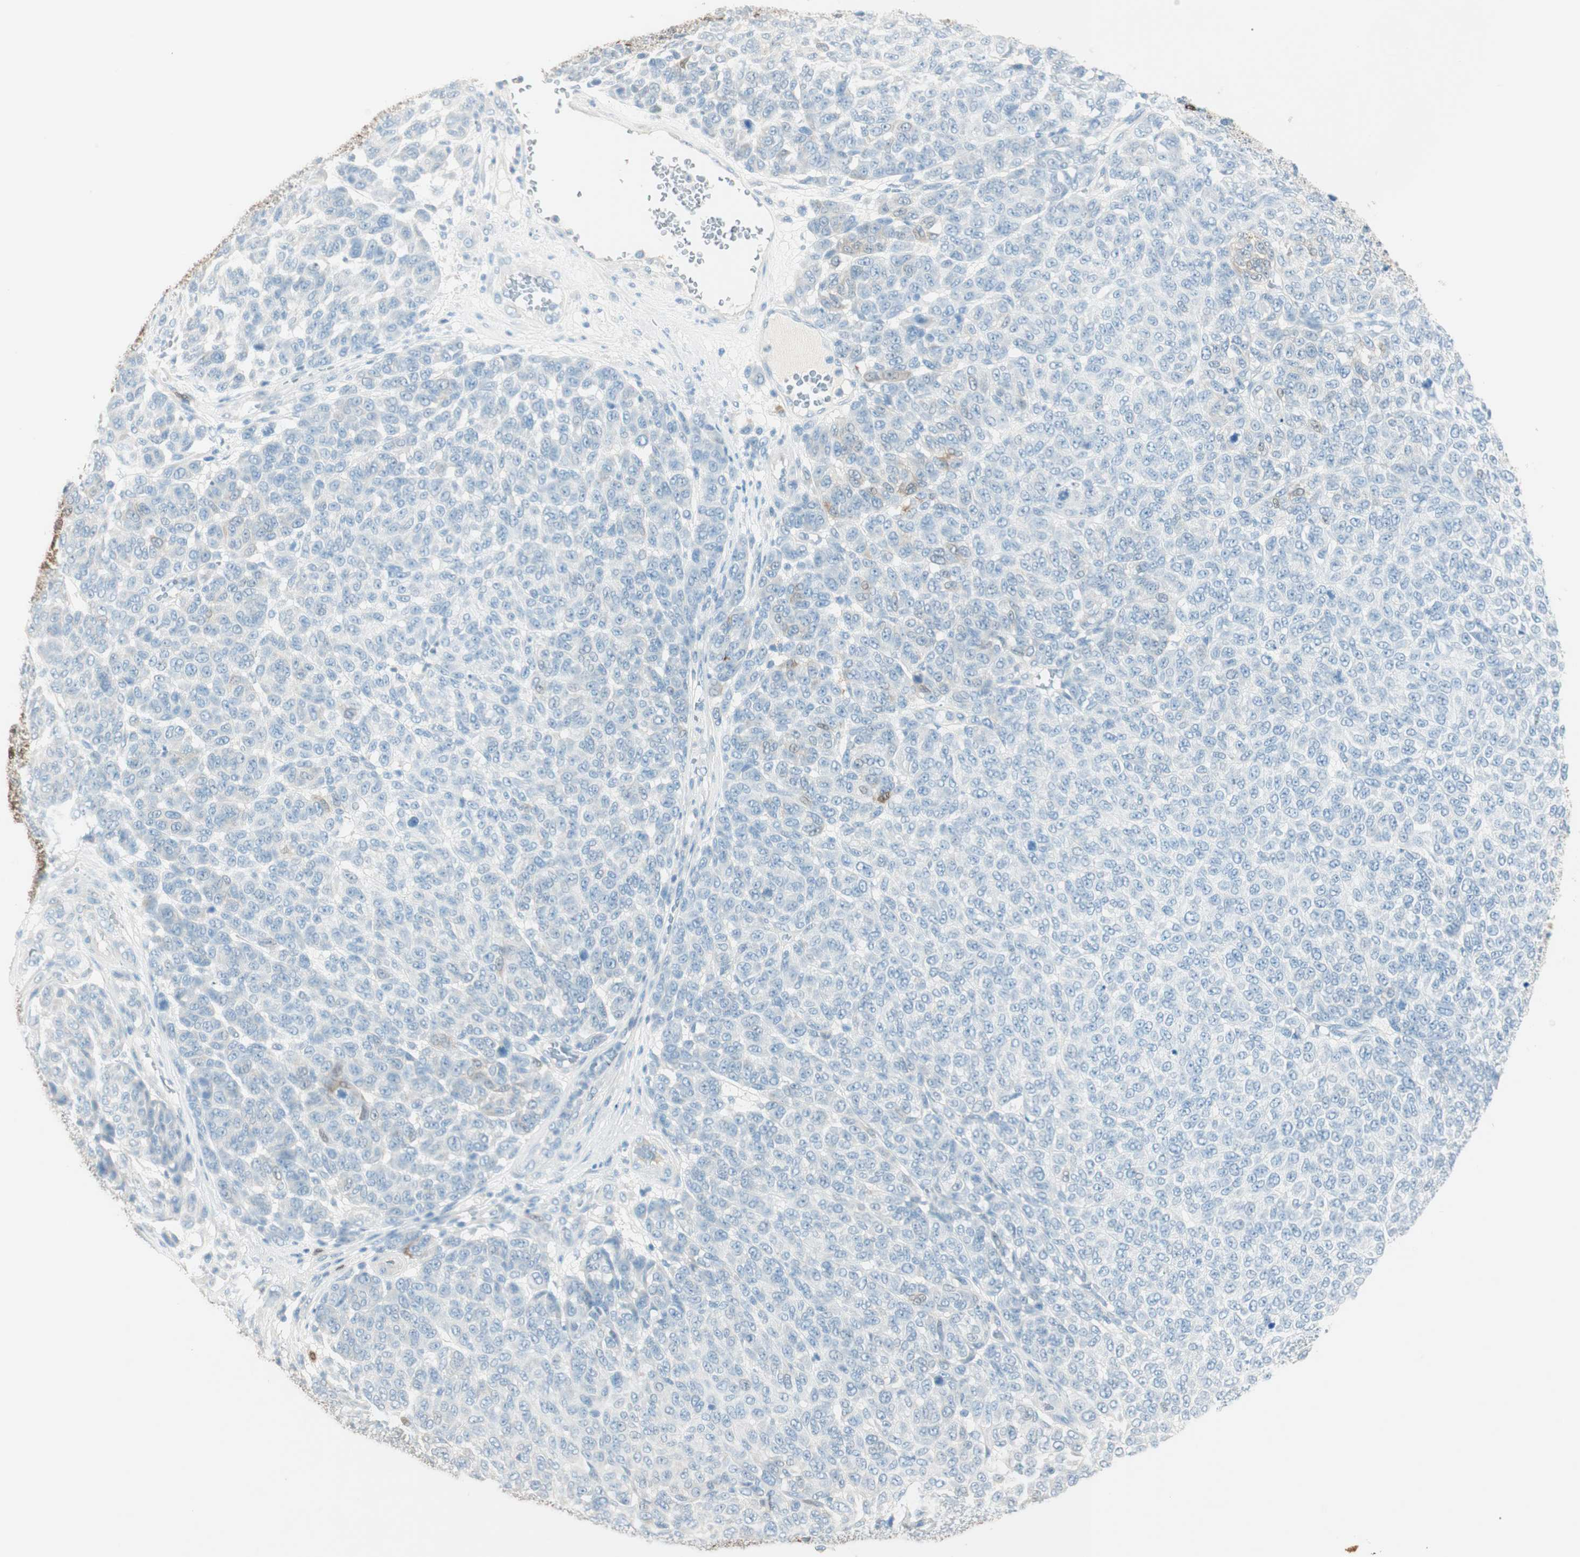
{"staining": {"intensity": "weak", "quantity": "<25%", "location": "cytoplasmic/membranous"}, "tissue": "melanoma", "cell_type": "Tumor cells", "image_type": "cancer", "snomed": [{"axis": "morphology", "description": "Malignant melanoma, NOS"}, {"axis": "topography", "description": "Skin"}], "caption": "This is a image of immunohistochemistry (IHC) staining of melanoma, which shows no expression in tumor cells.", "gene": "HPGD", "patient": {"sex": "male", "age": 59}}